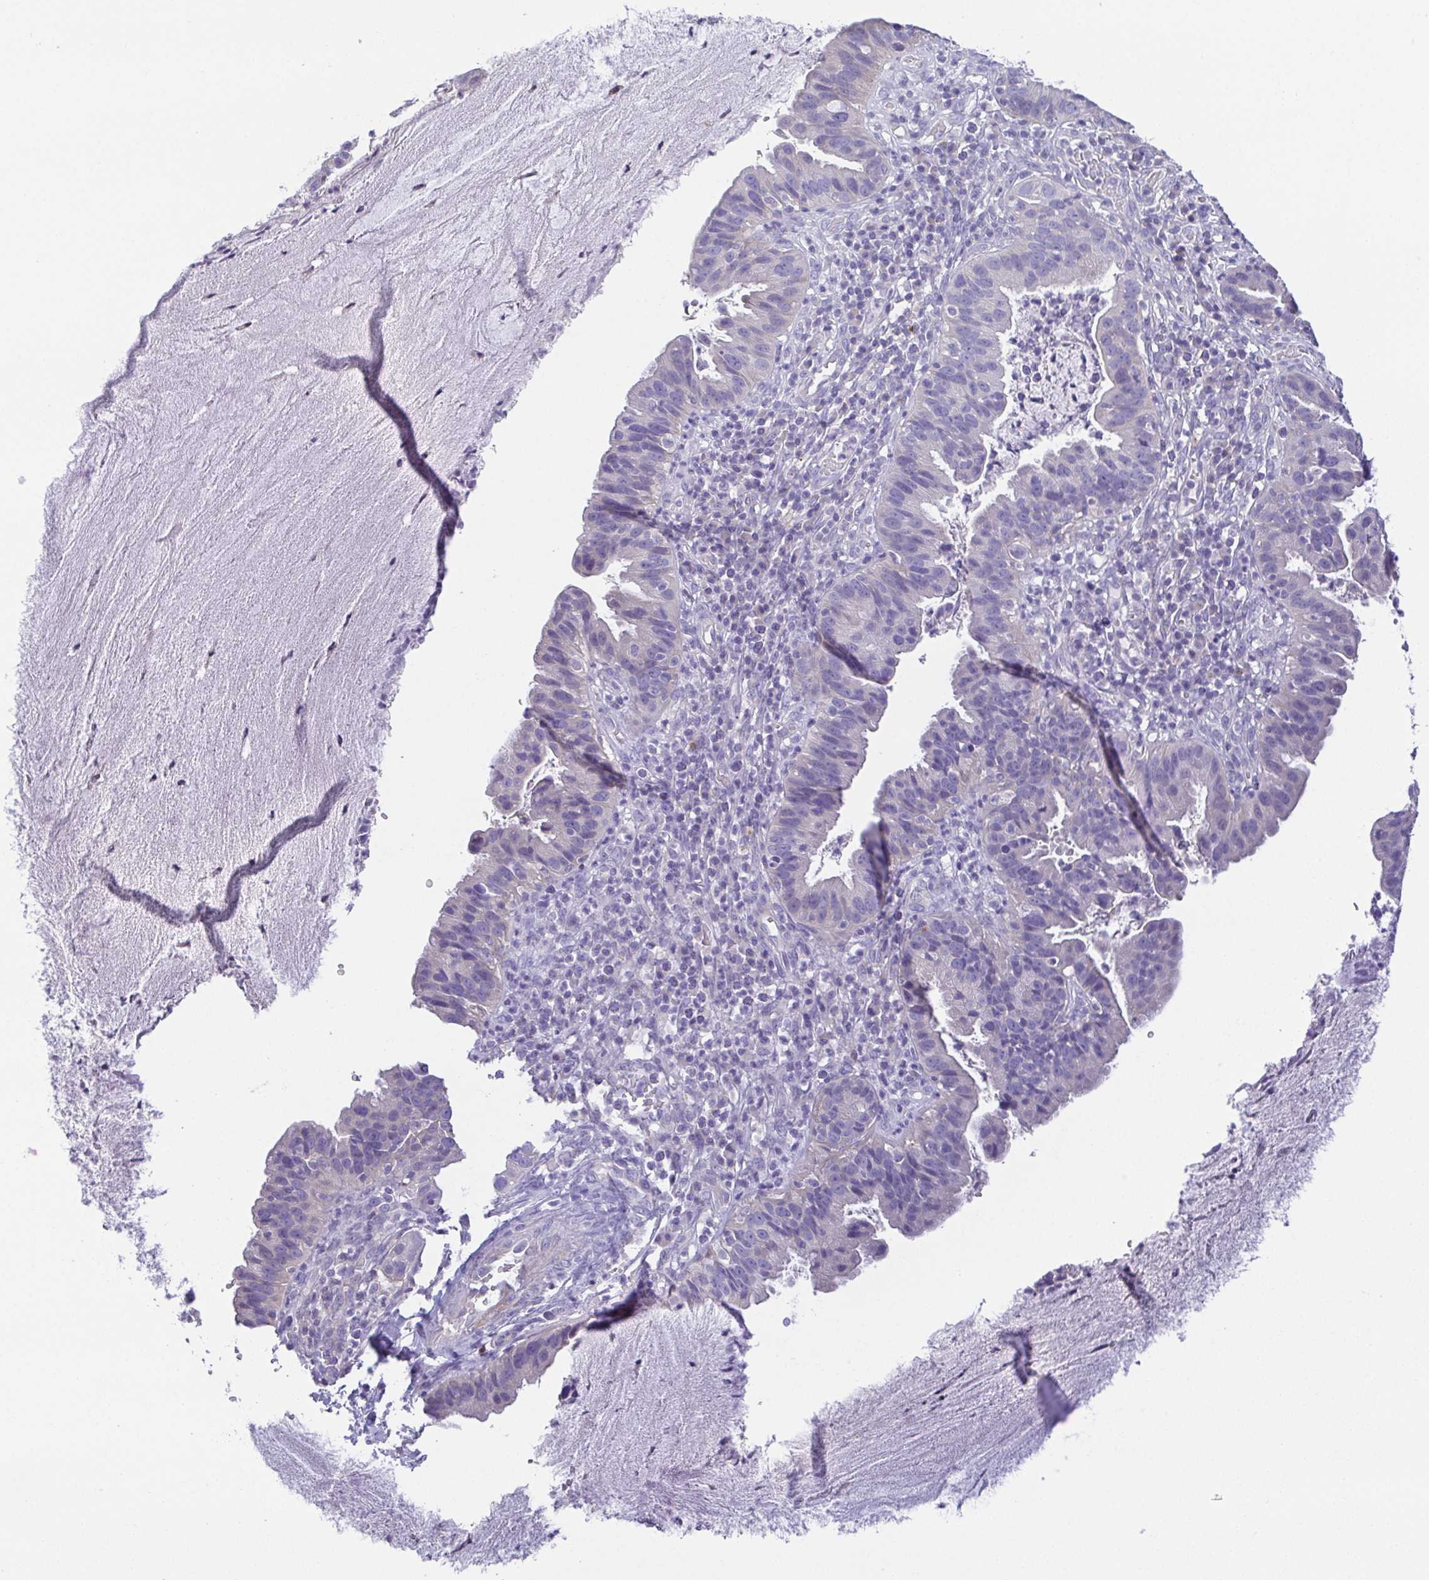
{"staining": {"intensity": "negative", "quantity": "none", "location": "none"}, "tissue": "cervical cancer", "cell_type": "Tumor cells", "image_type": "cancer", "snomed": [{"axis": "morphology", "description": "Adenocarcinoma, NOS"}, {"axis": "topography", "description": "Cervix"}], "caption": "High power microscopy micrograph of an immunohistochemistry photomicrograph of cervical cancer (adenocarcinoma), revealing no significant positivity in tumor cells. (Brightfield microscopy of DAB immunohistochemistry at high magnification).", "gene": "PKDREJ", "patient": {"sex": "female", "age": 34}}